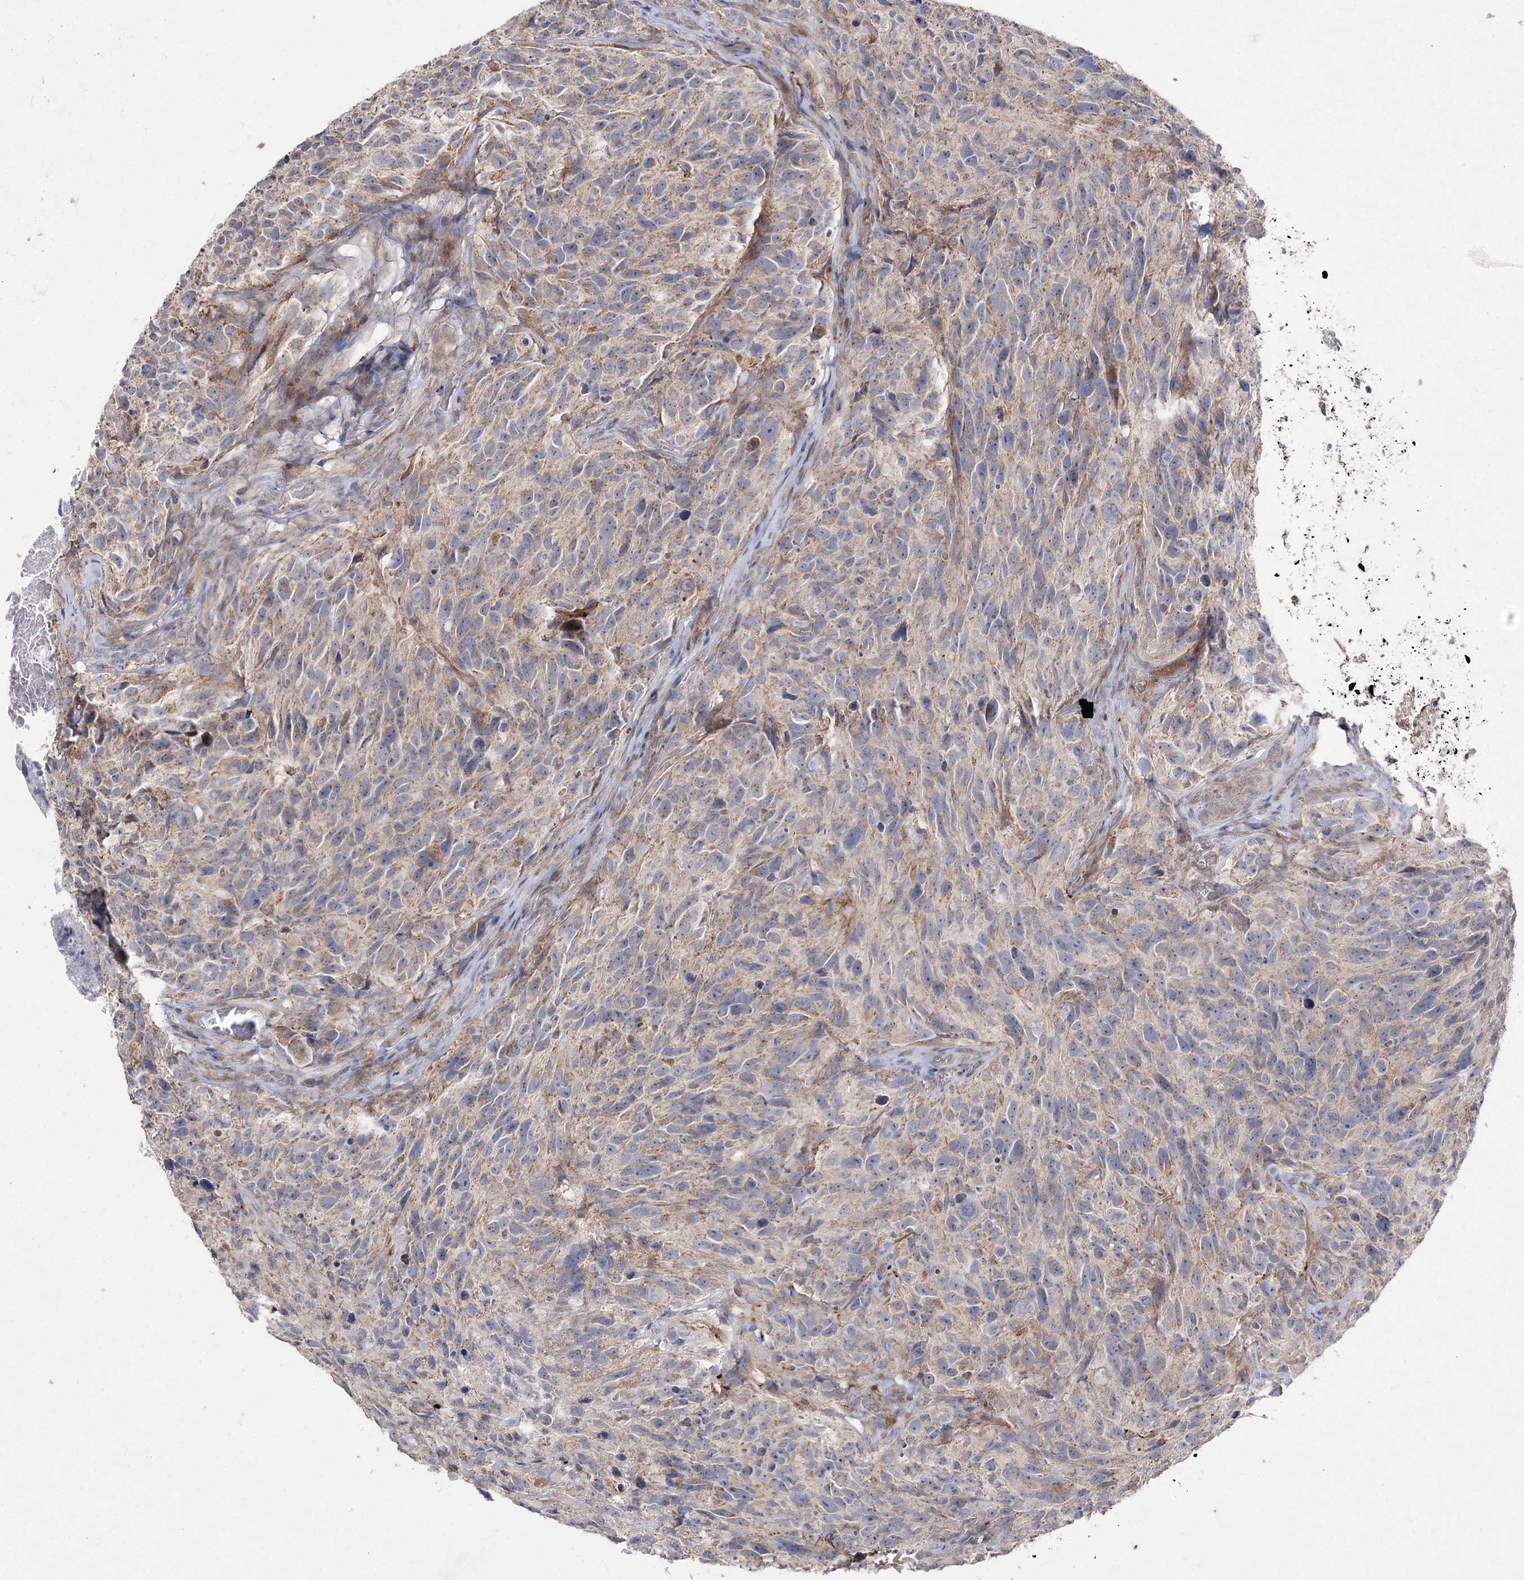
{"staining": {"intensity": "weak", "quantity": "25%-75%", "location": "cytoplasmic/membranous"}, "tissue": "glioma", "cell_type": "Tumor cells", "image_type": "cancer", "snomed": [{"axis": "morphology", "description": "Glioma, malignant, High grade"}, {"axis": "topography", "description": "Brain"}], "caption": "Malignant glioma (high-grade) stained with immunohistochemistry (IHC) reveals weak cytoplasmic/membranous positivity in about 25%-75% of tumor cells.", "gene": "FANCL", "patient": {"sex": "male", "age": 69}}